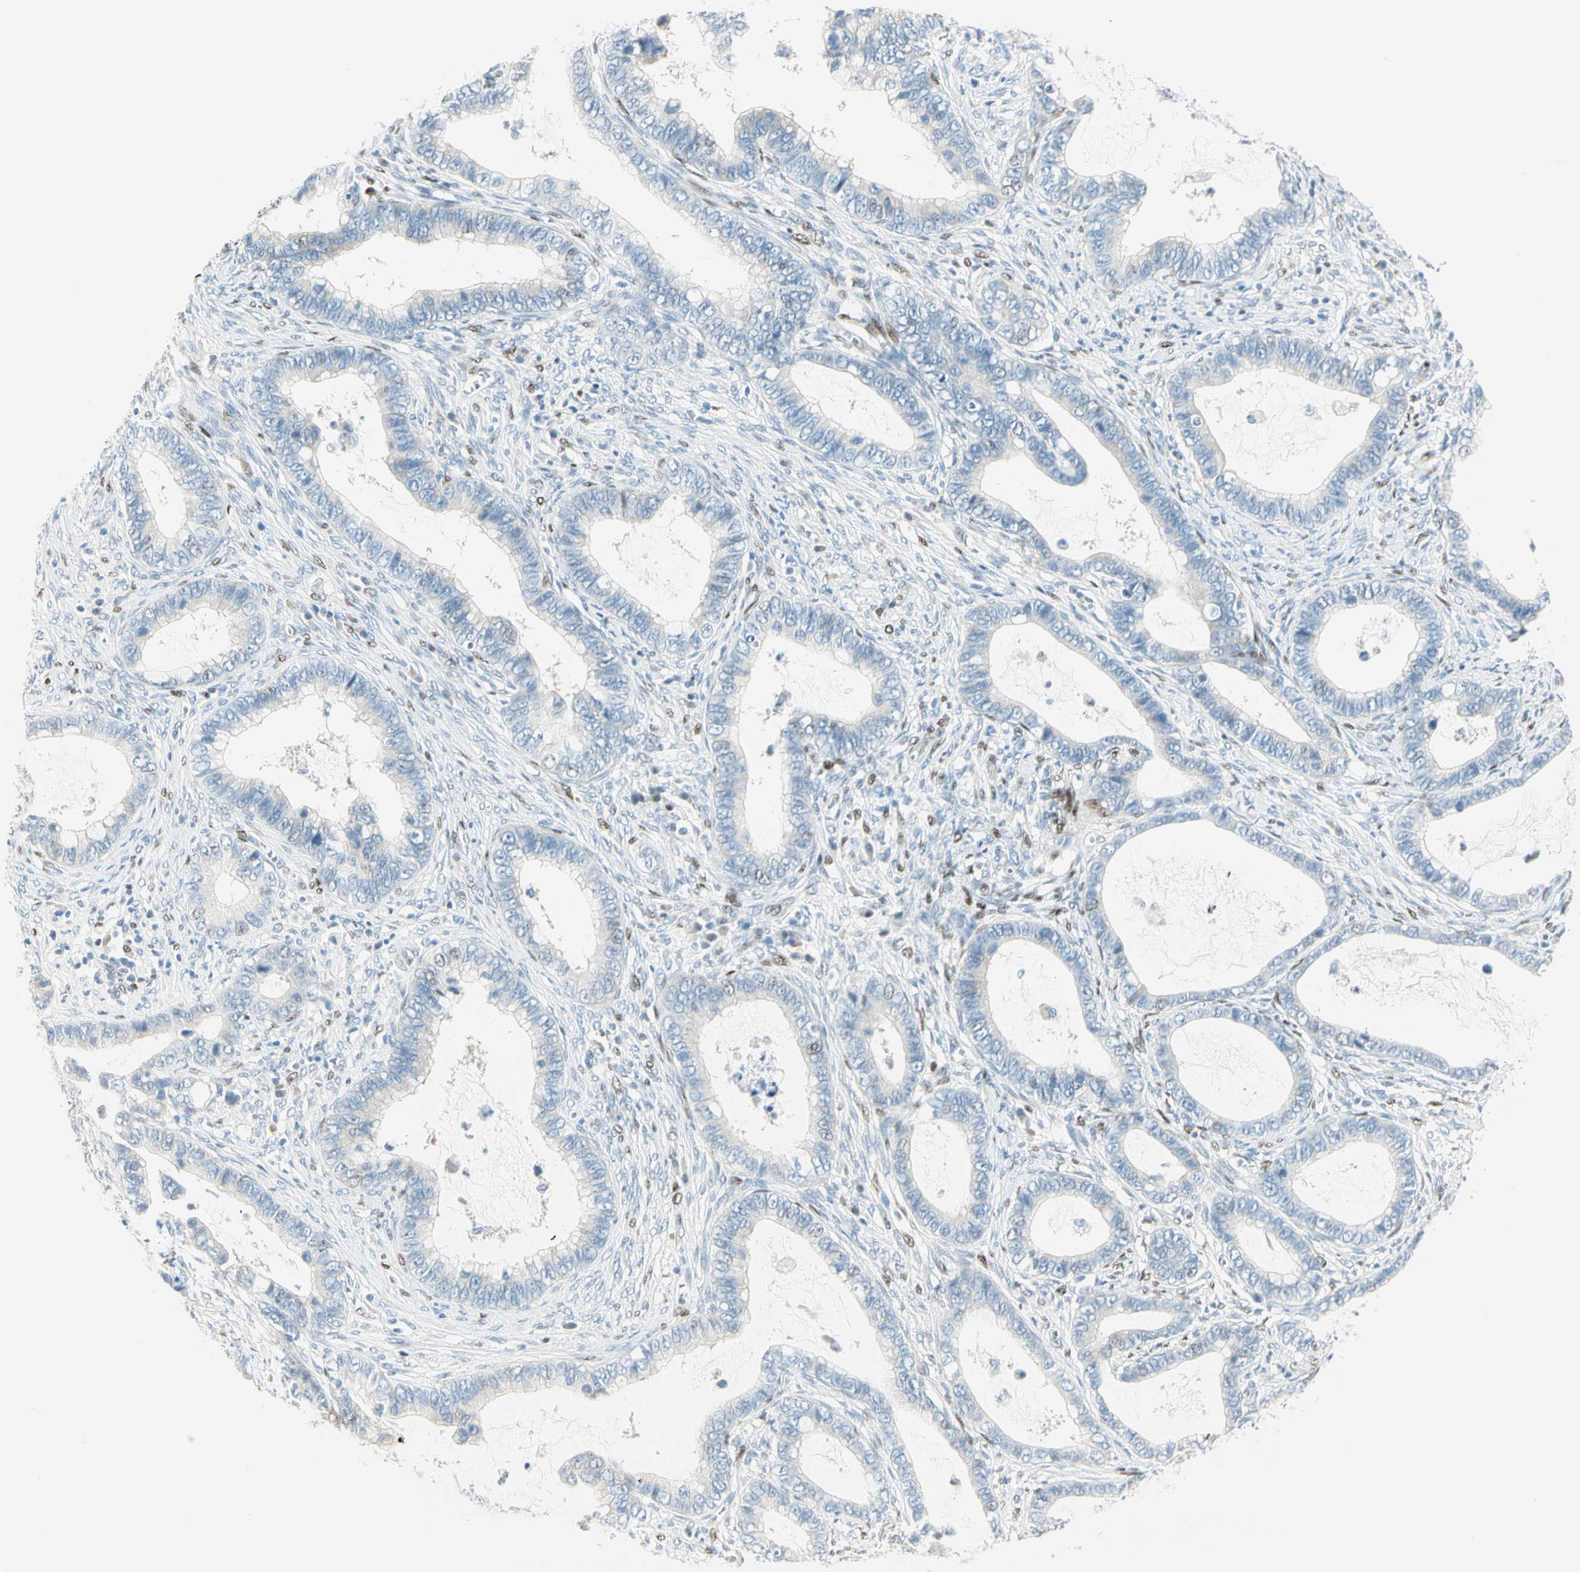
{"staining": {"intensity": "negative", "quantity": "none", "location": "none"}, "tissue": "cervical cancer", "cell_type": "Tumor cells", "image_type": "cancer", "snomed": [{"axis": "morphology", "description": "Adenocarcinoma, NOS"}, {"axis": "topography", "description": "Cervix"}], "caption": "Tumor cells are negative for brown protein staining in adenocarcinoma (cervical).", "gene": "PKNOX1", "patient": {"sex": "female", "age": 44}}